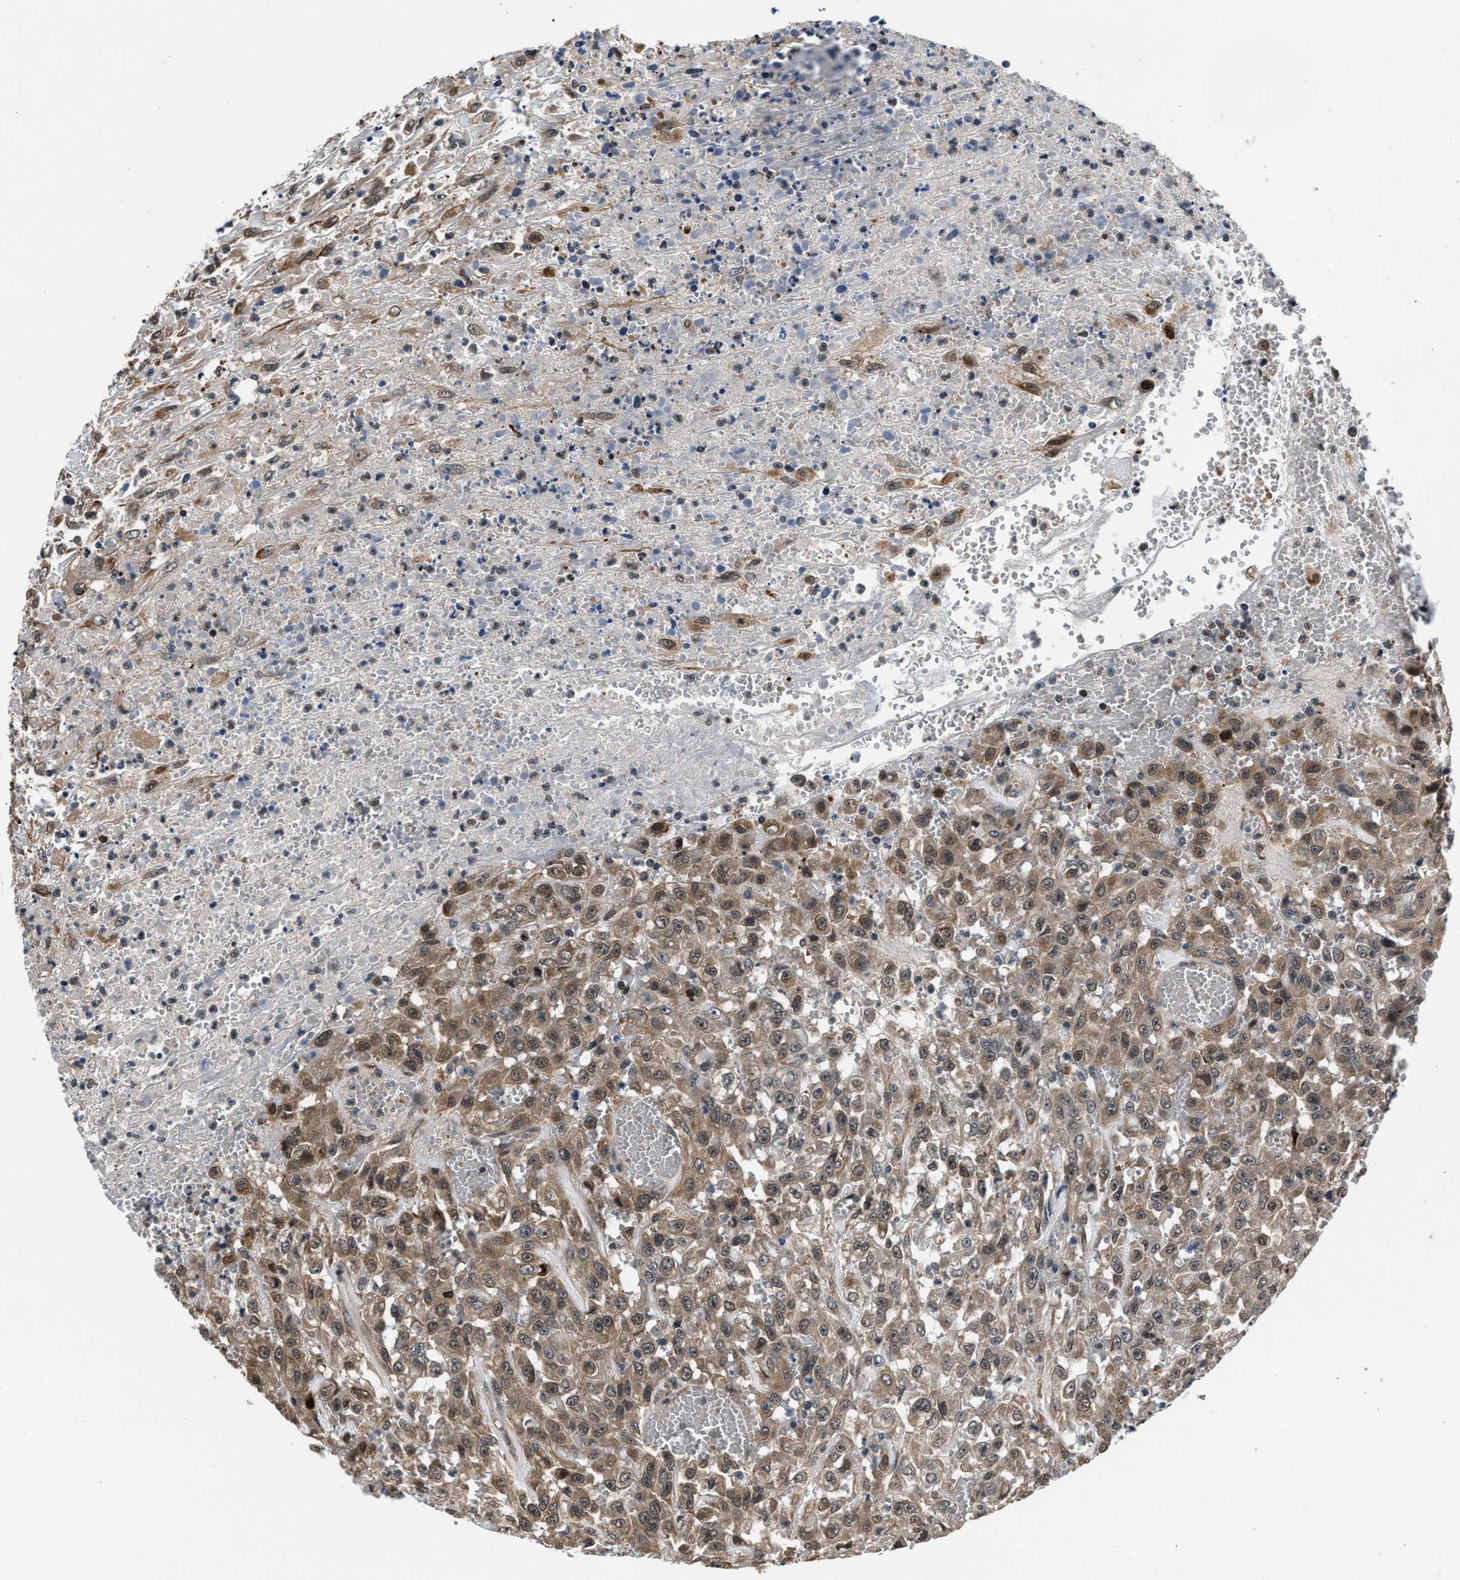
{"staining": {"intensity": "moderate", "quantity": ">75%", "location": "cytoplasmic/membranous"}, "tissue": "urothelial cancer", "cell_type": "Tumor cells", "image_type": "cancer", "snomed": [{"axis": "morphology", "description": "Urothelial carcinoma, High grade"}, {"axis": "topography", "description": "Urinary bladder"}], "caption": "Immunohistochemical staining of human urothelial cancer shows medium levels of moderate cytoplasmic/membranous protein staining in approximately >75% of tumor cells. (DAB IHC, brown staining for protein, blue staining for nuclei).", "gene": "RBM33", "patient": {"sex": "male", "age": 46}}